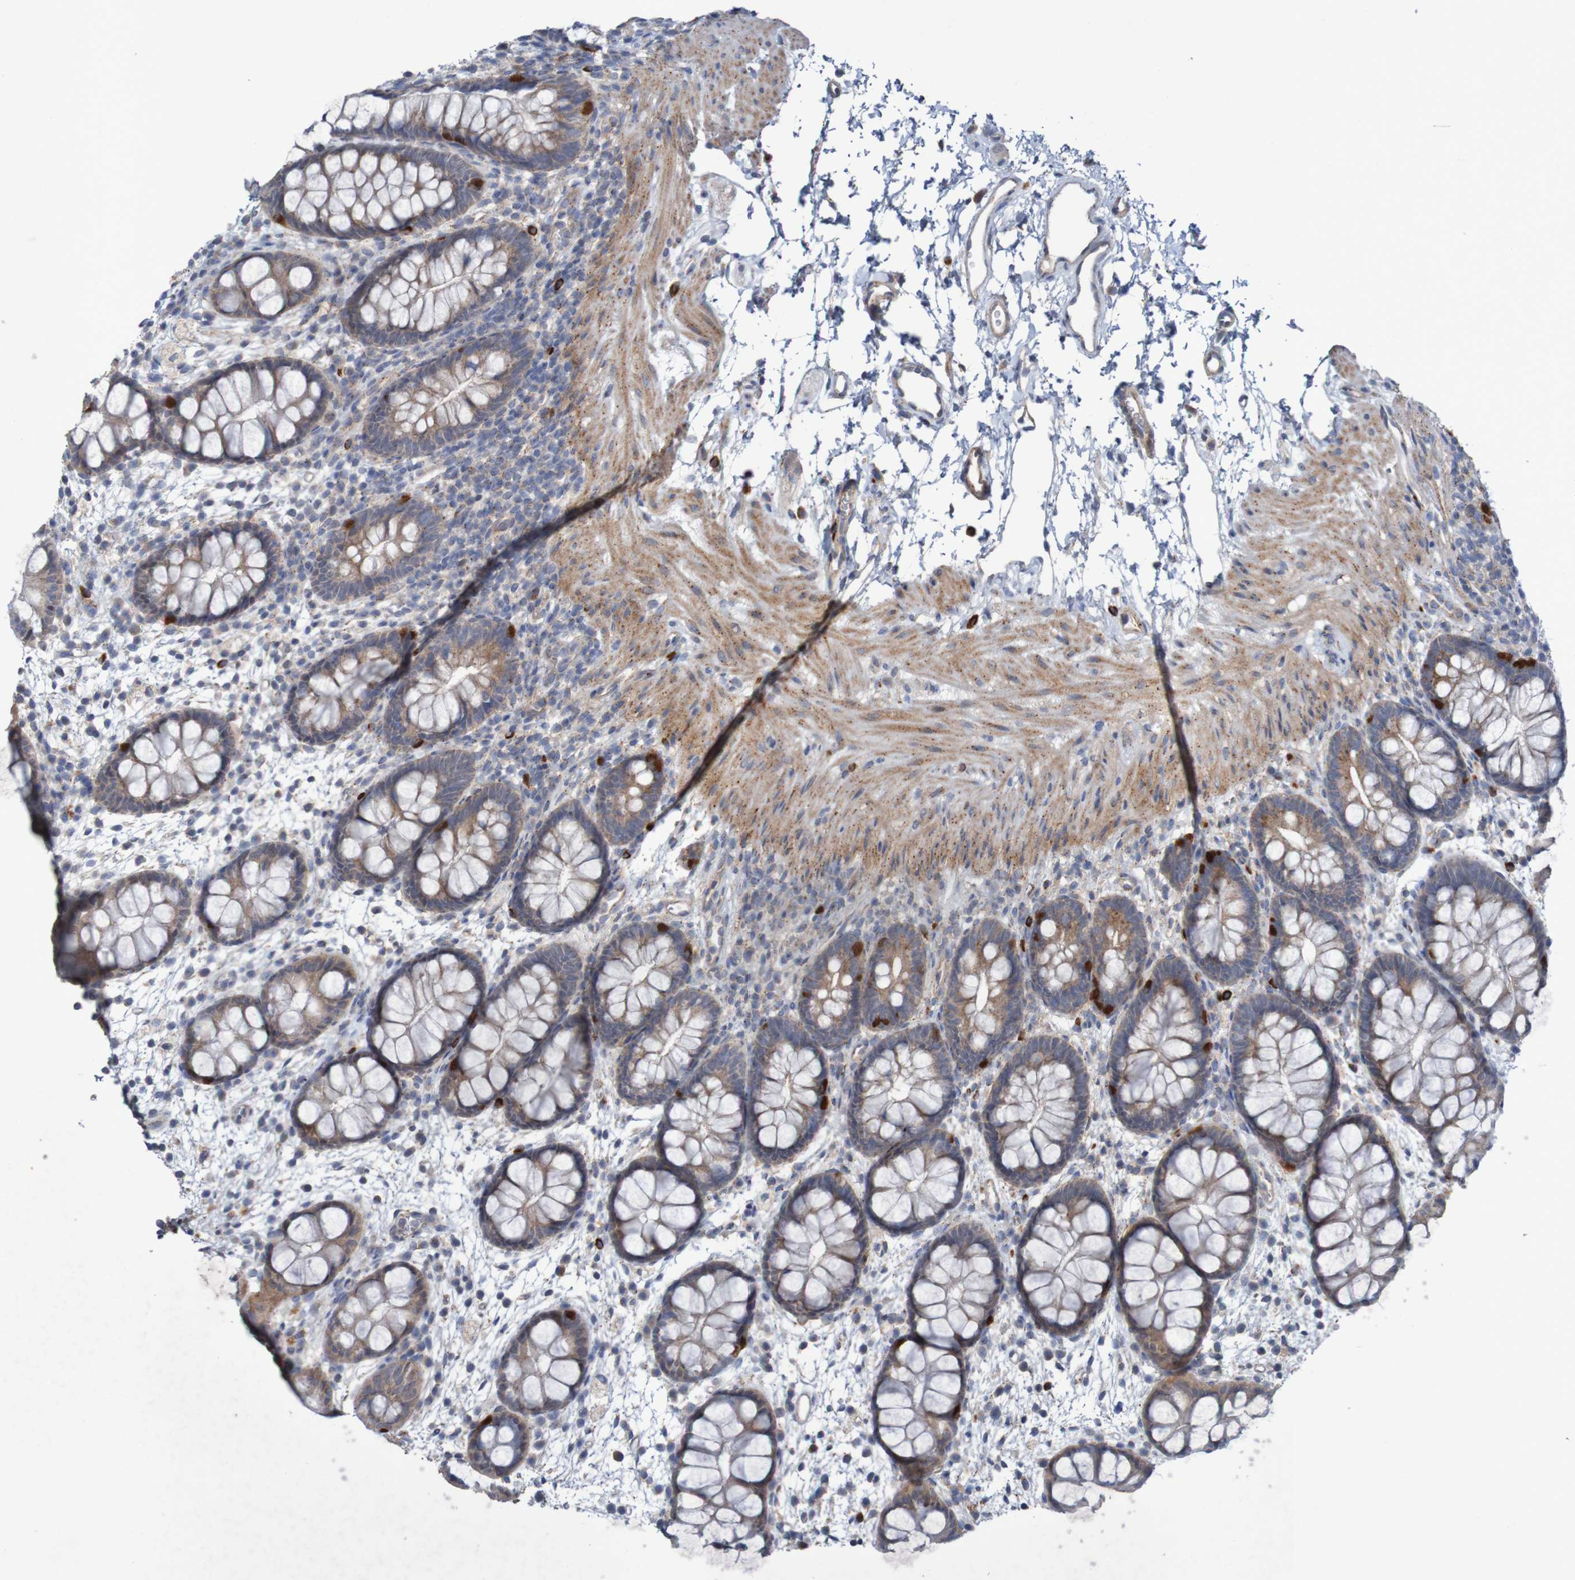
{"staining": {"intensity": "moderate", "quantity": ">75%", "location": "cytoplasmic/membranous"}, "tissue": "rectum", "cell_type": "Glandular cells", "image_type": "normal", "snomed": [{"axis": "morphology", "description": "Normal tissue, NOS"}, {"axis": "topography", "description": "Rectum"}], "caption": "Immunohistochemical staining of benign human rectum displays >75% levels of moderate cytoplasmic/membranous protein staining in about >75% of glandular cells.", "gene": "ANGPT4", "patient": {"sex": "female", "age": 24}}